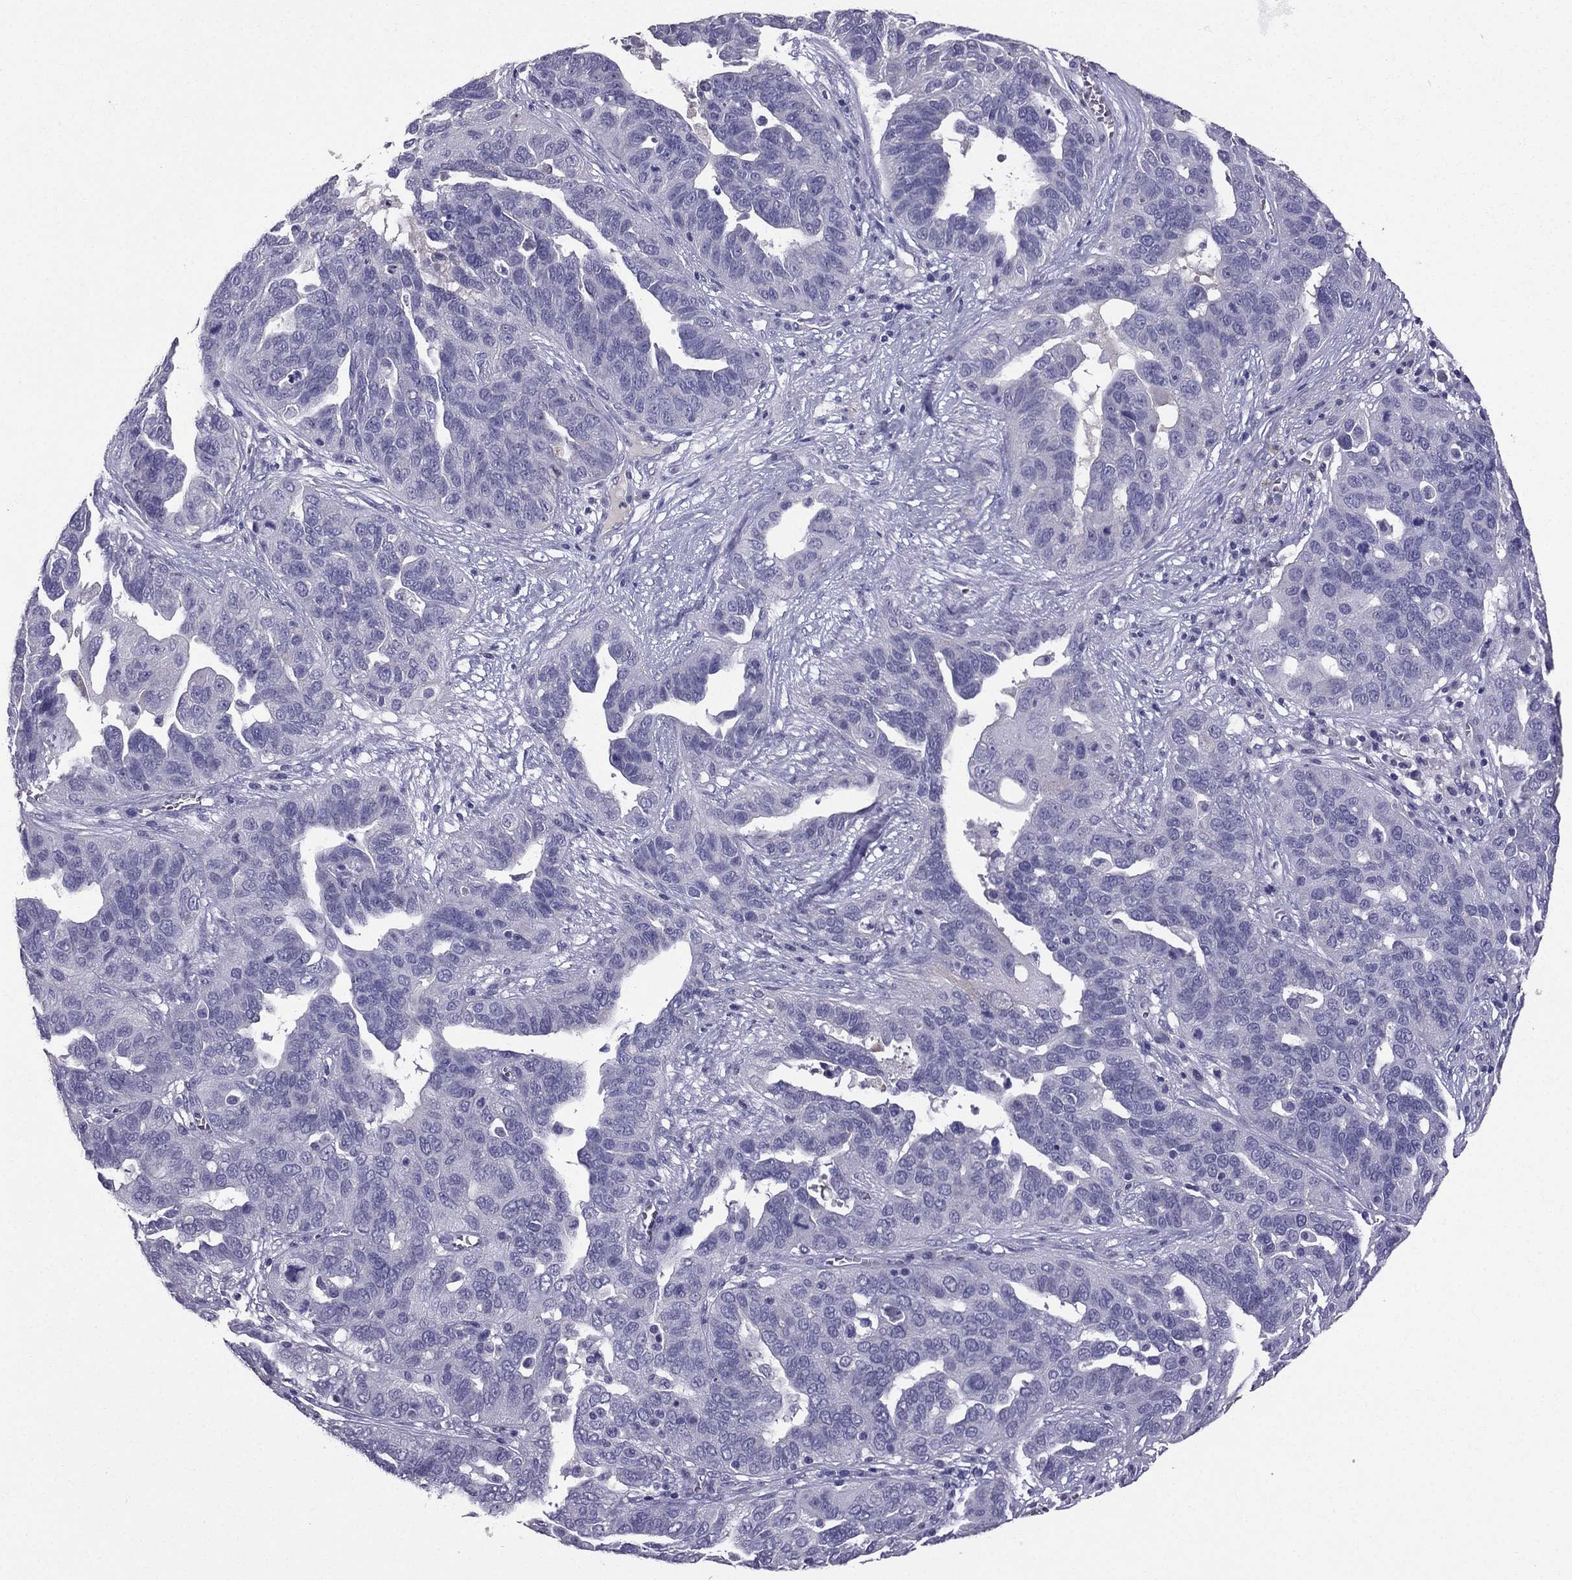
{"staining": {"intensity": "negative", "quantity": "none", "location": "none"}, "tissue": "ovarian cancer", "cell_type": "Tumor cells", "image_type": "cancer", "snomed": [{"axis": "morphology", "description": "Carcinoma, endometroid"}, {"axis": "topography", "description": "Soft tissue"}, {"axis": "topography", "description": "Ovary"}], "caption": "This is a image of immunohistochemistry (IHC) staining of endometroid carcinoma (ovarian), which shows no positivity in tumor cells.", "gene": "SCG5", "patient": {"sex": "female", "age": 52}}